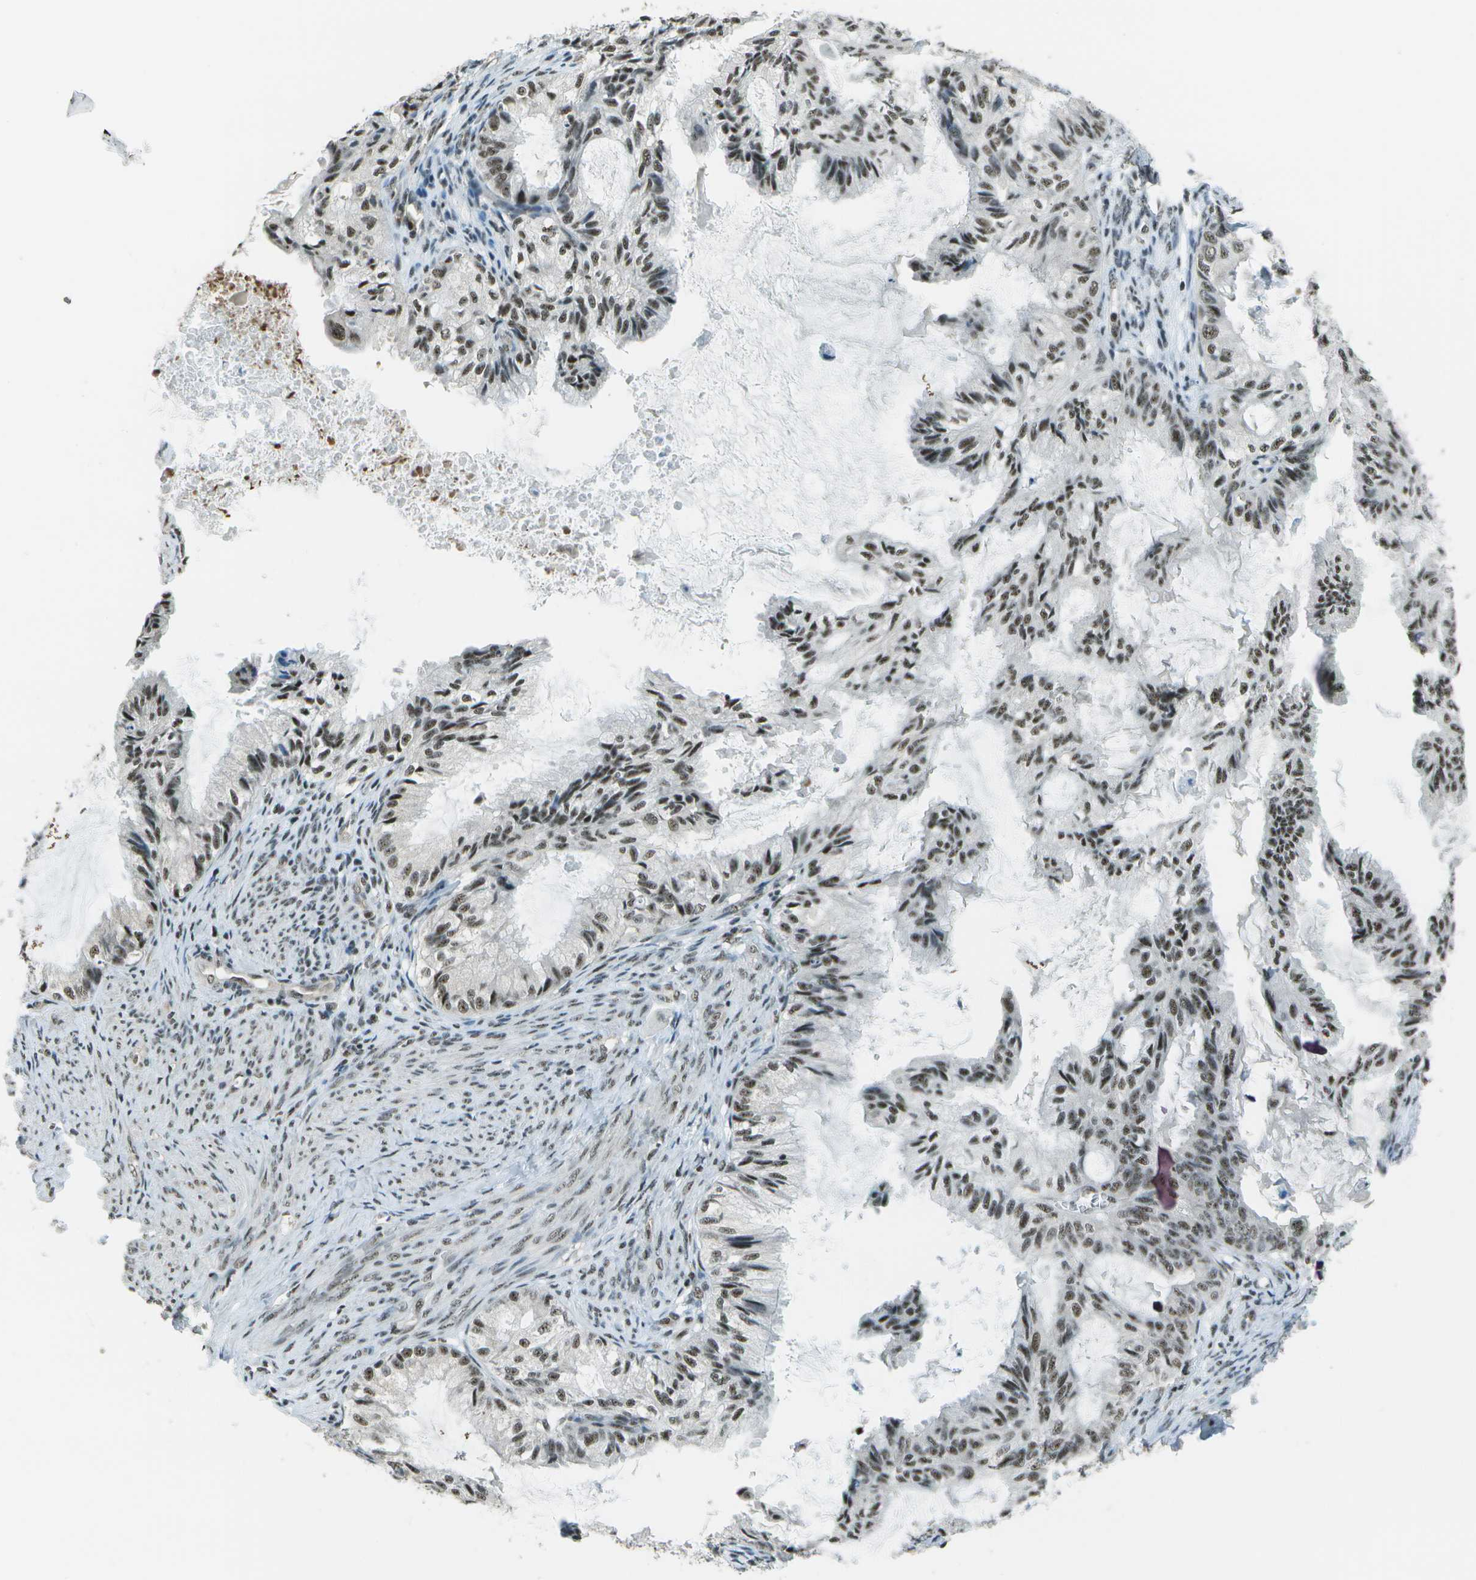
{"staining": {"intensity": "moderate", "quantity": ">75%", "location": "nuclear"}, "tissue": "cervical cancer", "cell_type": "Tumor cells", "image_type": "cancer", "snomed": [{"axis": "morphology", "description": "Normal tissue, NOS"}, {"axis": "morphology", "description": "Adenocarcinoma, NOS"}, {"axis": "topography", "description": "Cervix"}, {"axis": "topography", "description": "Endometrium"}], "caption": "Tumor cells exhibit medium levels of moderate nuclear expression in about >75% of cells in adenocarcinoma (cervical). The staining was performed using DAB (3,3'-diaminobenzidine), with brown indicating positive protein expression. Nuclei are stained blue with hematoxylin.", "gene": "DEPDC1", "patient": {"sex": "female", "age": 86}}